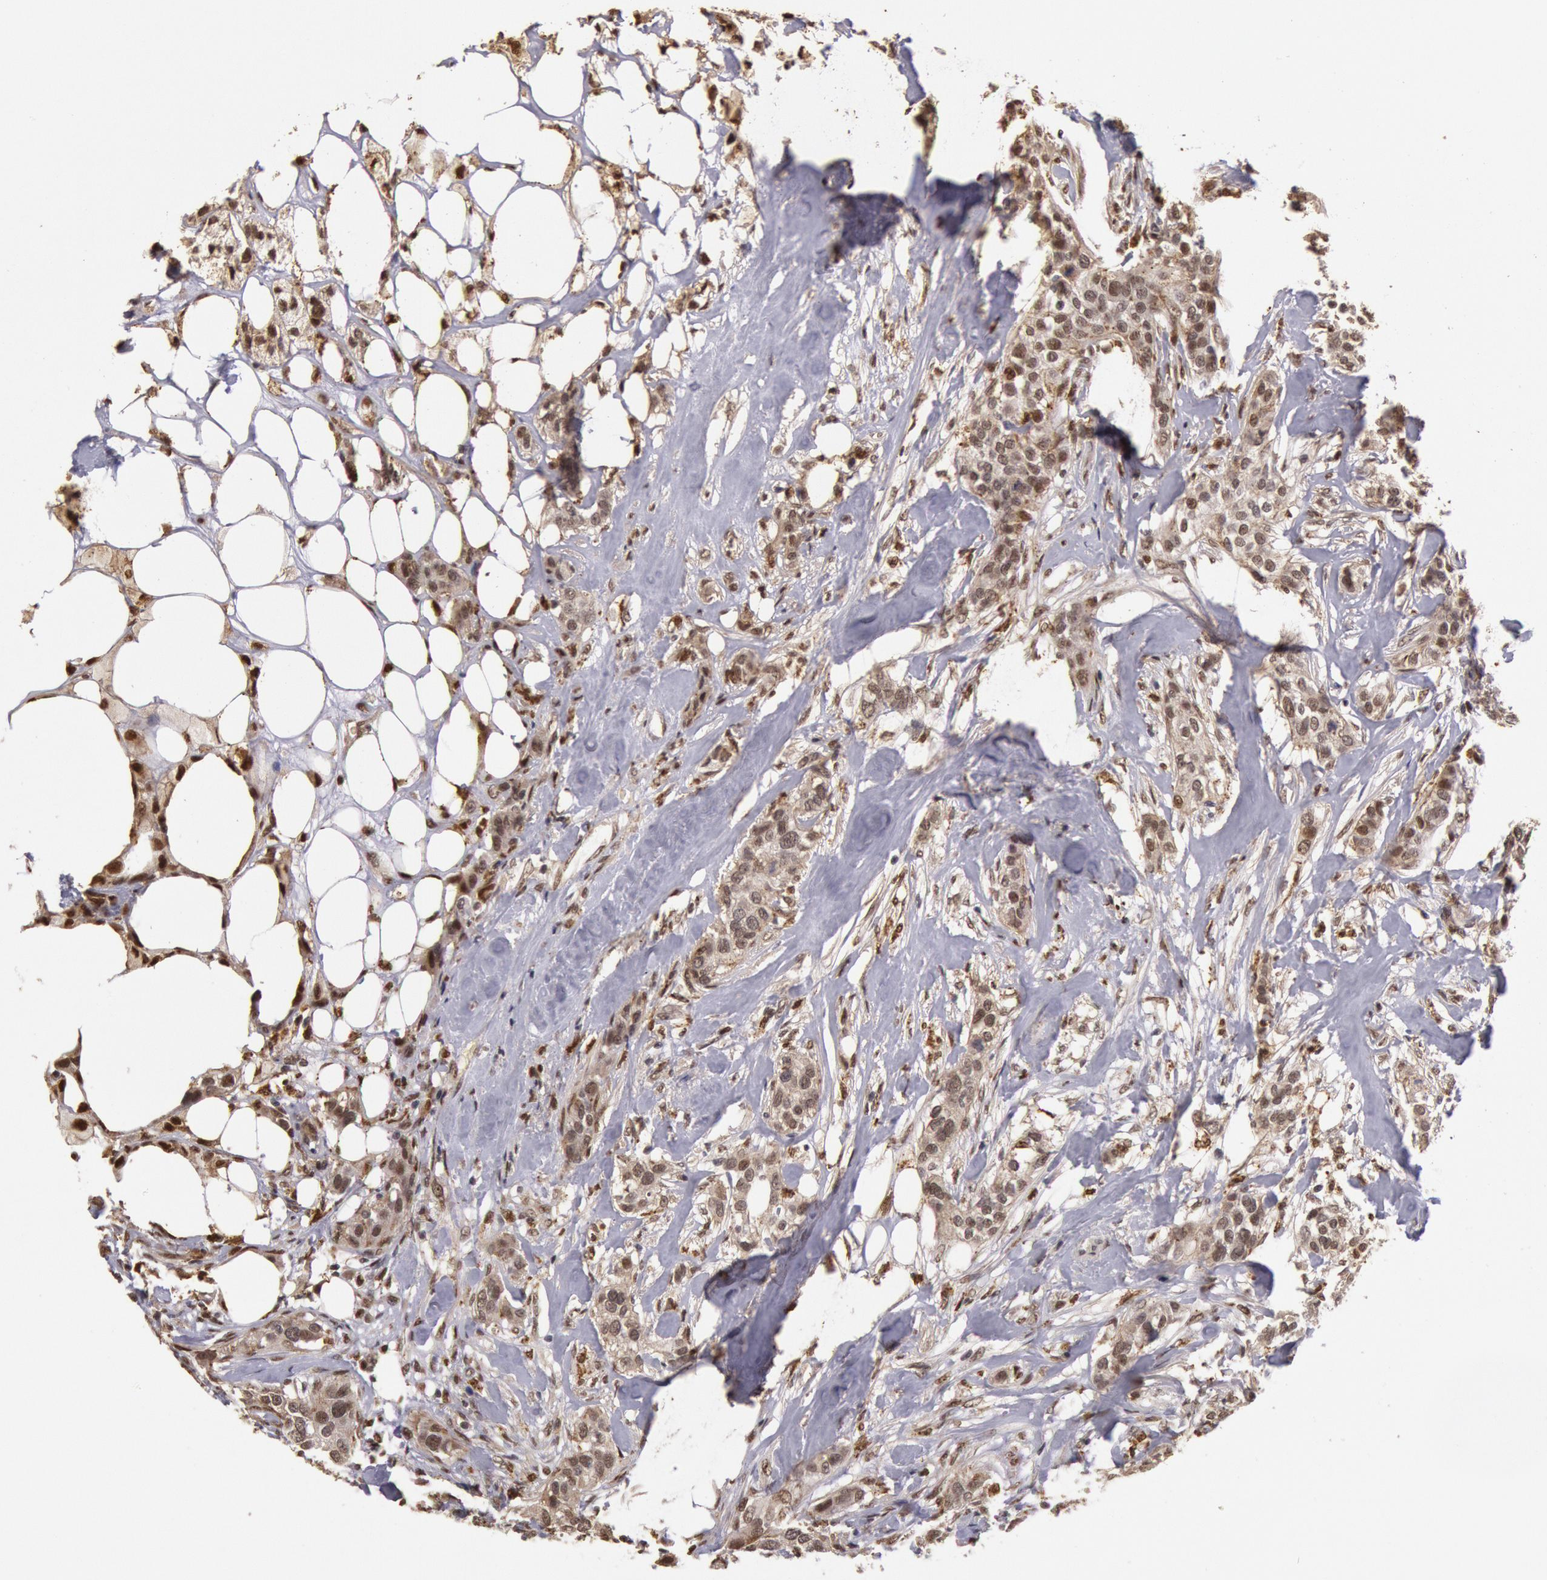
{"staining": {"intensity": "moderate", "quantity": ">75%", "location": "nuclear"}, "tissue": "breast cancer", "cell_type": "Tumor cells", "image_type": "cancer", "snomed": [{"axis": "morphology", "description": "Duct carcinoma"}, {"axis": "topography", "description": "Breast"}], "caption": "Protein positivity by IHC shows moderate nuclear expression in approximately >75% of tumor cells in breast cancer (intraductal carcinoma).", "gene": "LIG4", "patient": {"sex": "female", "age": 45}}